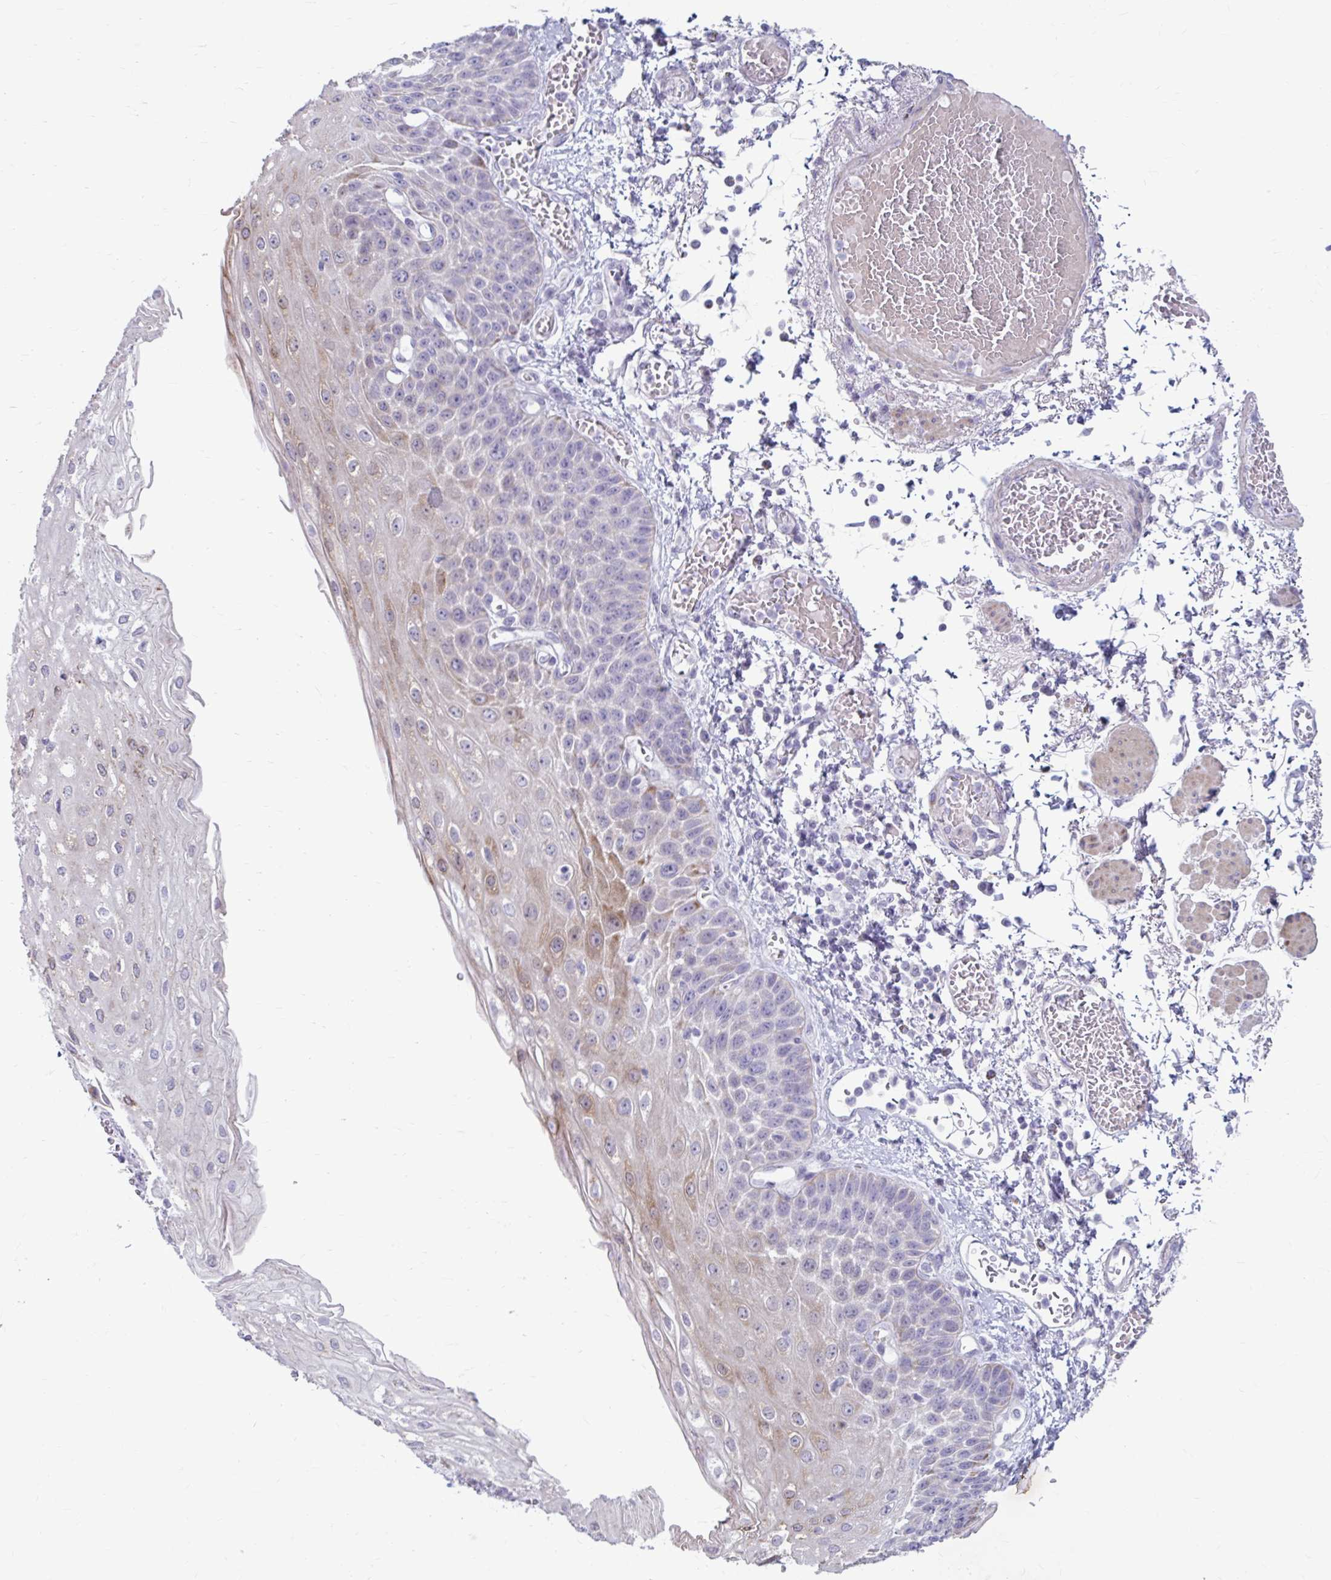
{"staining": {"intensity": "moderate", "quantity": "25%-75%", "location": "cytoplasmic/membranous"}, "tissue": "esophagus", "cell_type": "Squamous epithelial cells", "image_type": "normal", "snomed": [{"axis": "morphology", "description": "Normal tissue, NOS"}, {"axis": "morphology", "description": "Adenocarcinoma, NOS"}, {"axis": "topography", "description": "Esophagus"}], "caption": "Squamous epithelial cells display medium levels of moderate cytoplasmic/membranous expression in about 25%-75% of cells in benign esophagus.", "gene": "MSMO1", "patient": {"sex": "male", "age": 81}}